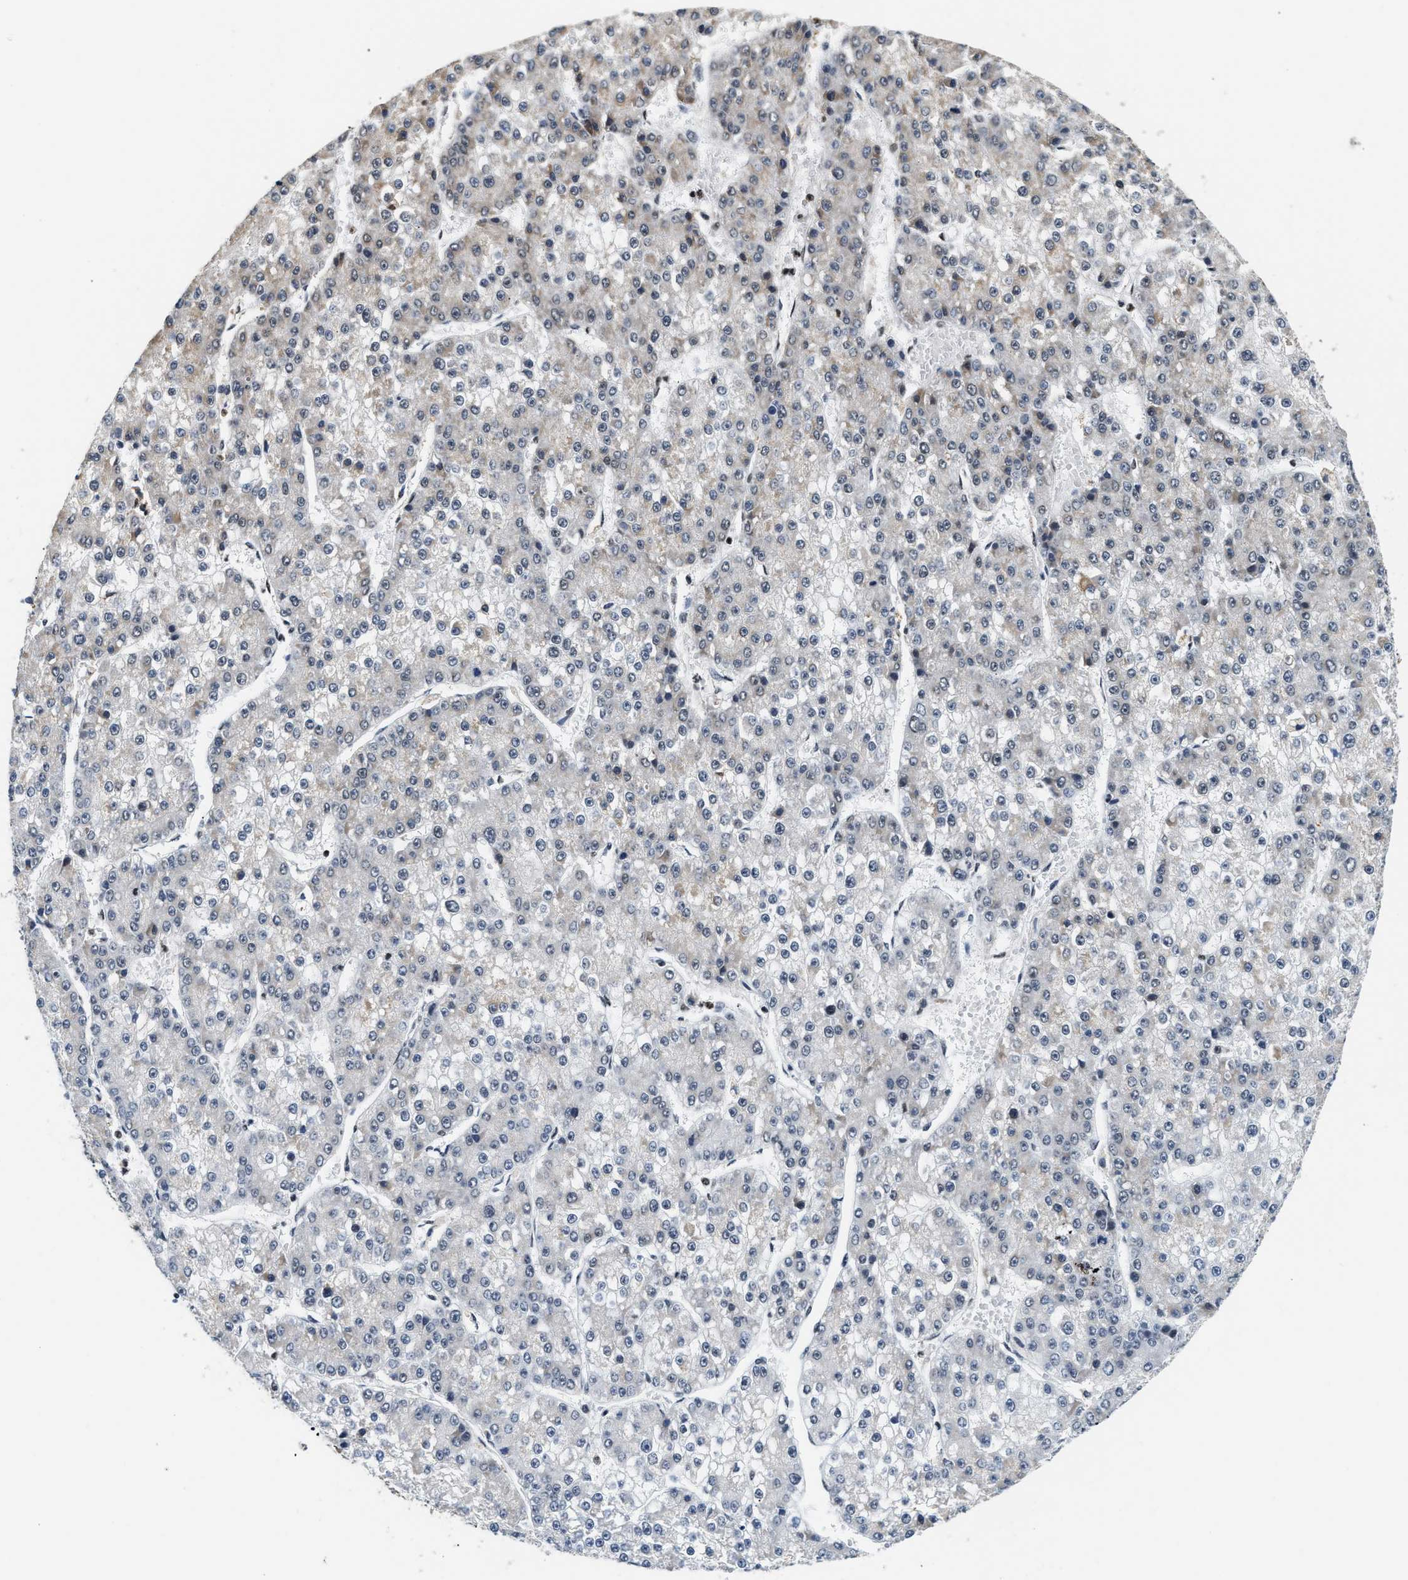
{"staining": {"intensity": "weak", "quantity": "<25%", "location": "cytoplasmic/membranous"}, "tissue": "liver cancer", "cell_type": "Tumor cells", "image_type": "cancer", "snomed": [{"axis": "morphology", "description": "Carcinoma, Hepatocellular, NOS"}, {"axis": "topography", "description": "Liver"}], "caption": "Immunohistochemistry image of neoplastic tissue: human liver cancer stained with DAB (3,3'-diaminobenzidine) exhibits no significant protein expression in tumor cells.", "gene": "RAD21", "patient": {"sex": "female", "age": 73}}